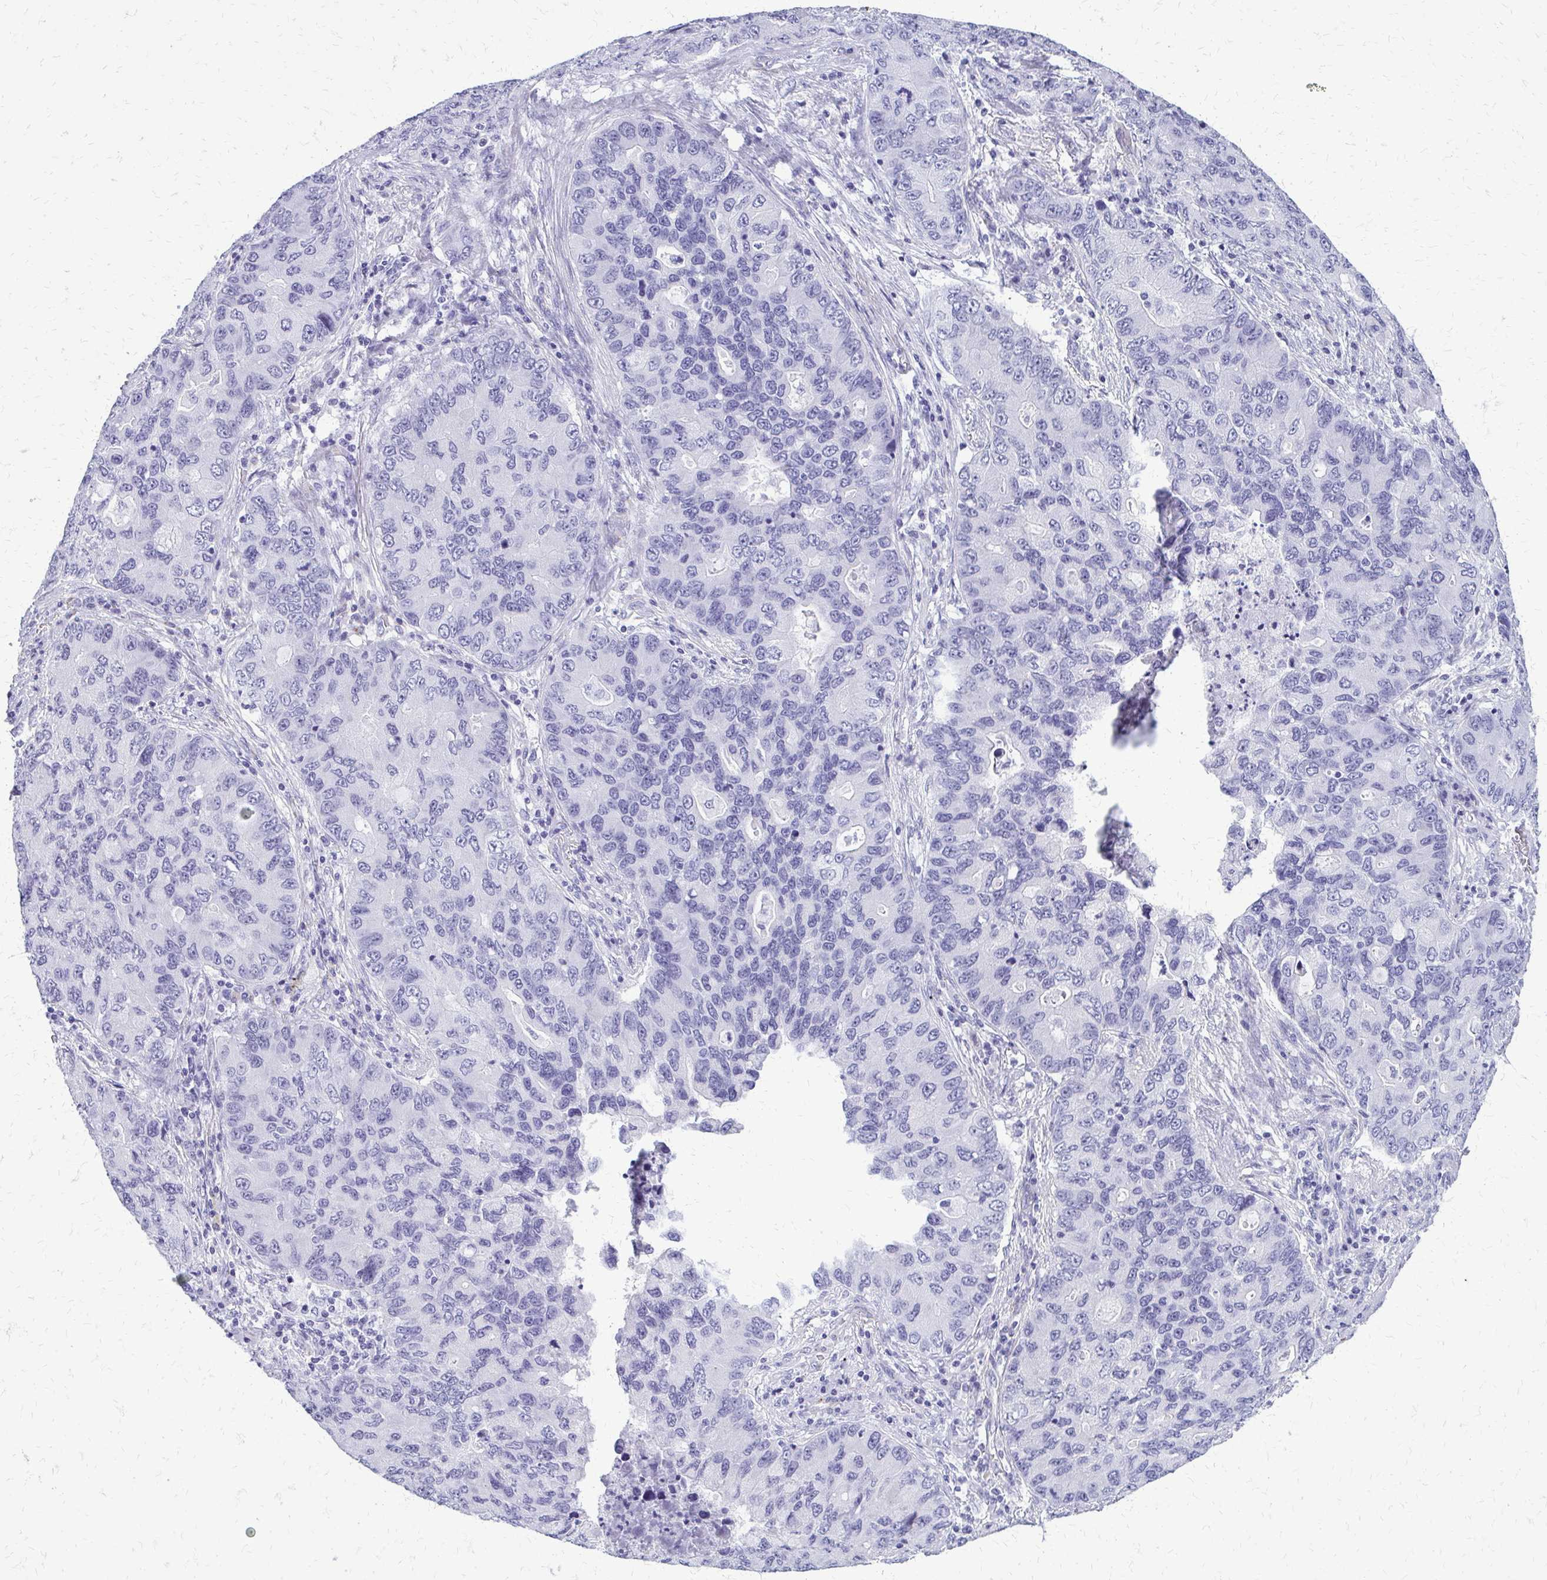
{"staining": {"intensity": "negative", "quantity": "none", "location": "none"}, "tissue": "lung cancer", "cell_type": "Tumor cells", "image_type": "cancer", "snomed": [{"axis": "morphology", "description": "Adenocarcinoma, NOS"}, {"axis": "morphology", "description": "Adenocarcinoma, metastatic, NOS"}, {"axis": "topography", "description": "Lymph node"}, {"axis": "topography", "description": "Lung"}], "caption": "This is a histopathology image of IHC staining of lung cancer, which shows no staining in tumor cells. Nuclei are stained in blue.", "gene": "FAM162B", "patient": {"sex": "female", "age": 54}}